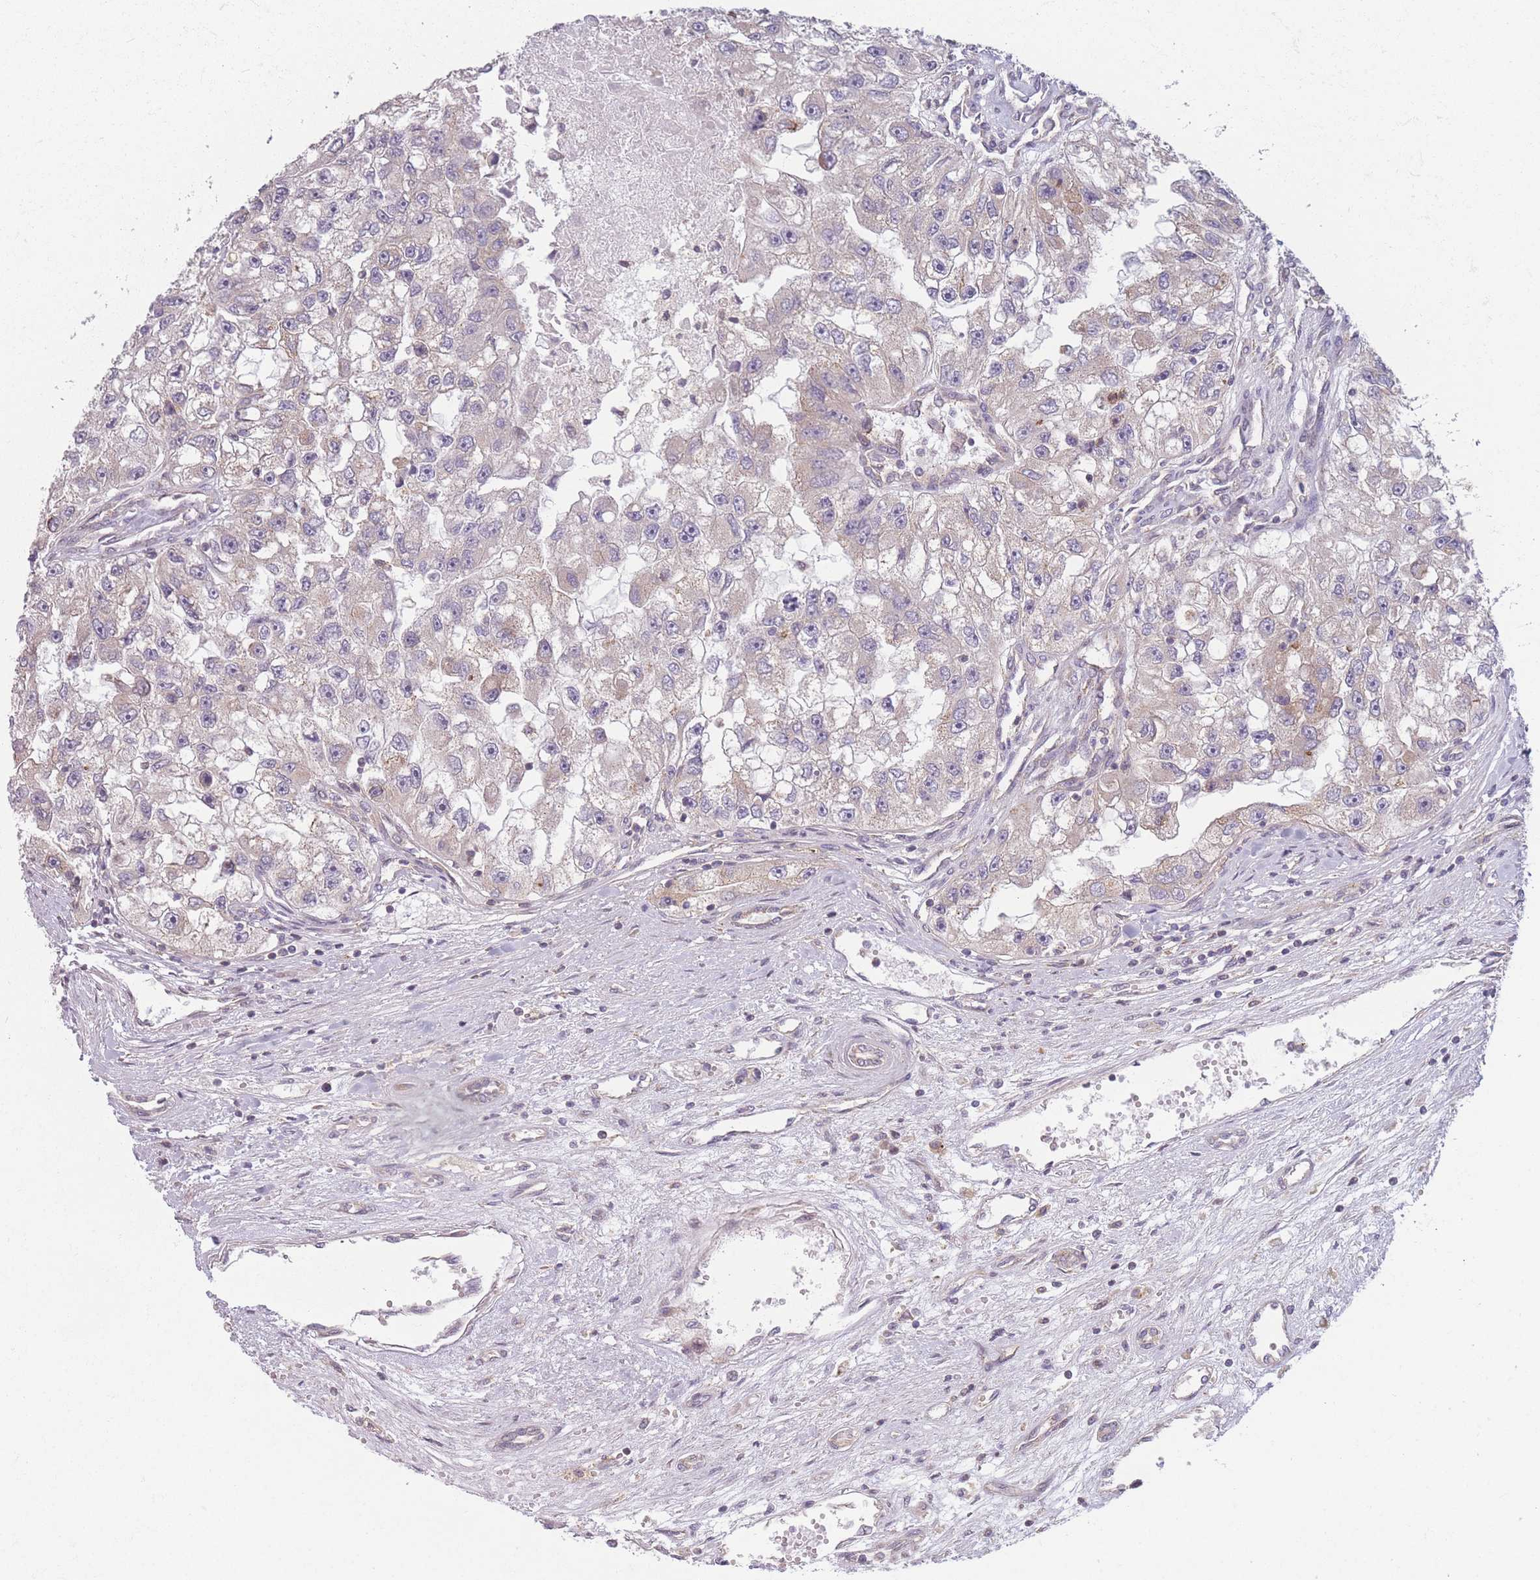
{"staining": {"intensity": "weak", "quantity": "<25%", "location": "cytoplasmic/membranous"}, "tissue": "renal cancer", "cell_type": "Tumor cells", "image_type": "cancer", "snomed": [{"axis": "morphology", "description": "Adenocarcinoma, NOS"}, {"axis": "topography", "description": "Kidney"}], "caption": "Human adenocarcinoma (renal) stained for a protein using IHC exhibits no staining in tumor cells.", "gene": "WASHC2A", "patient": {"sex": "male", "age": 63}}